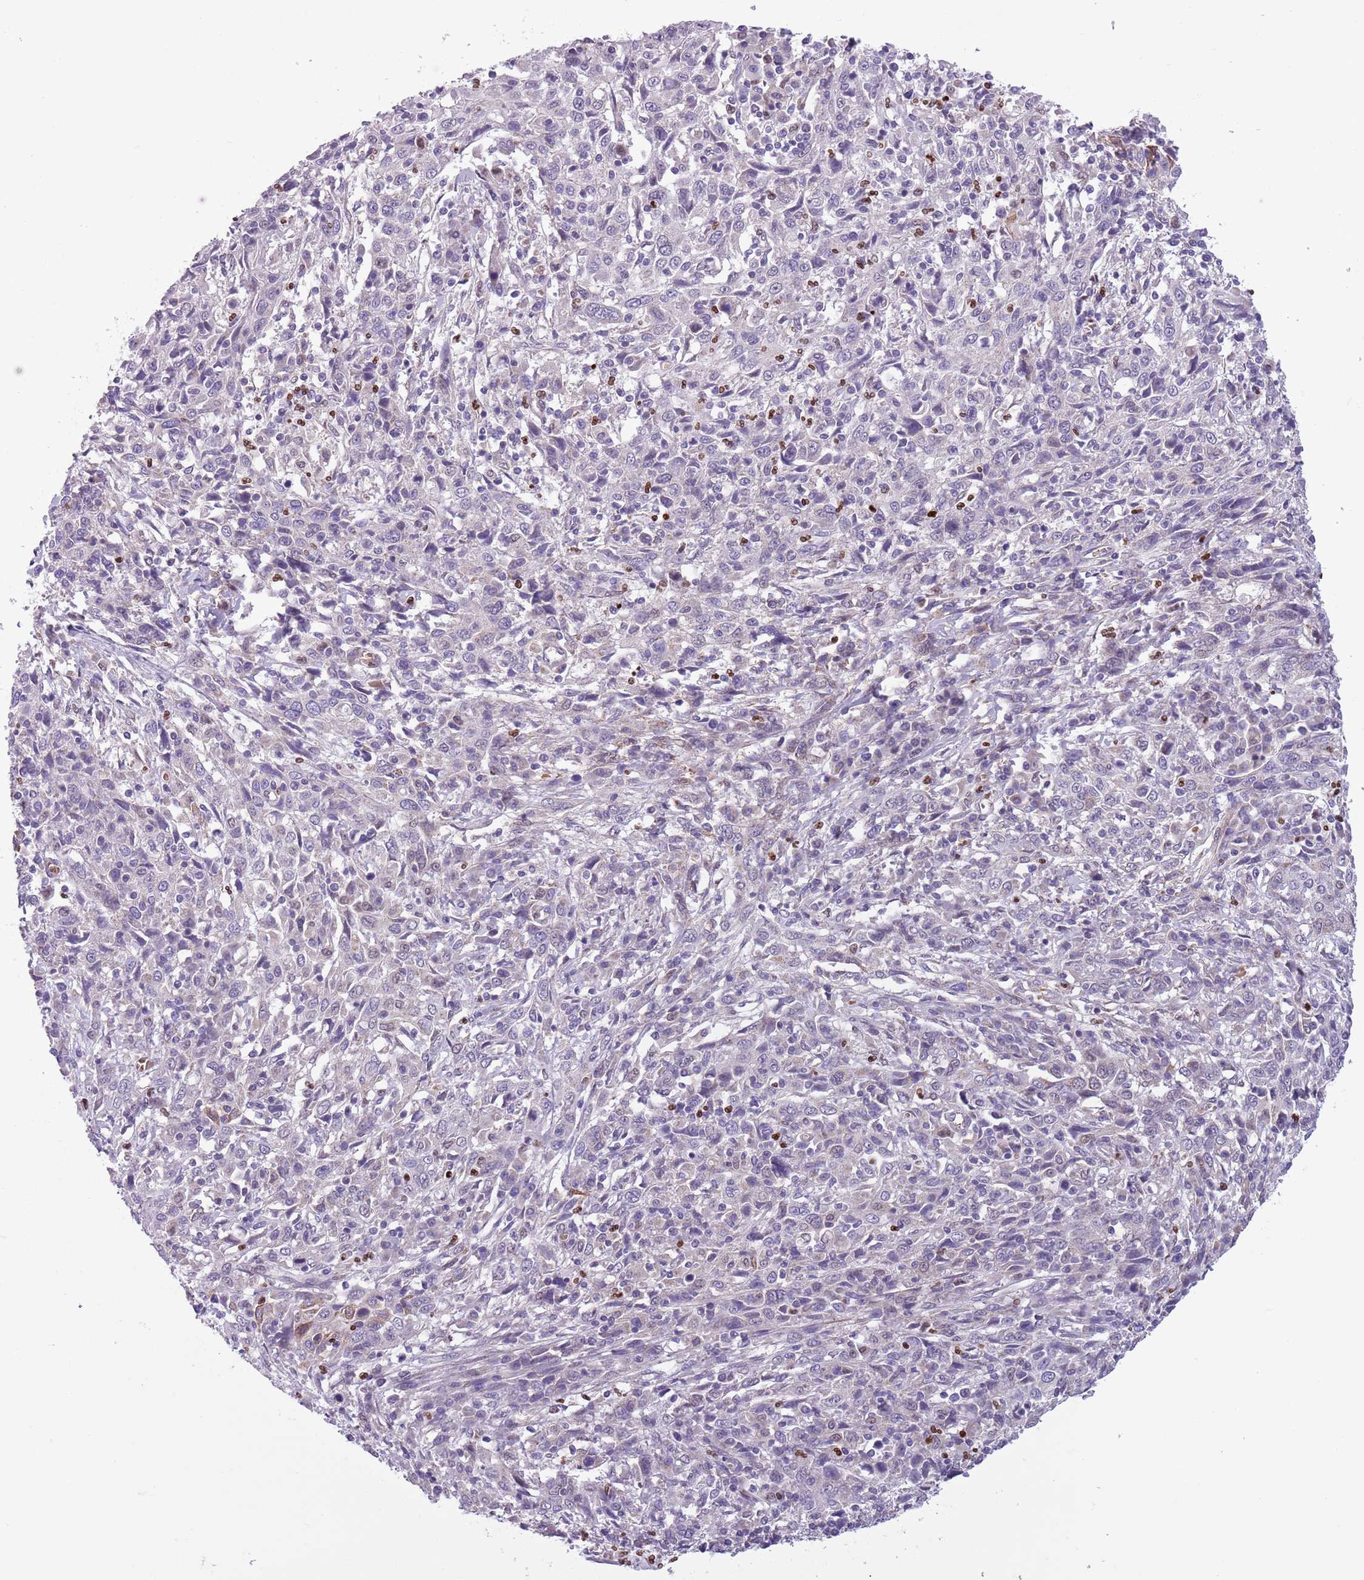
{"staining": {"intensity": "negative", "quantity": "none", "location": "none"}, "tissue": "cervical cancer", "cell_type": "Tumor cells", "image_type": "cancer", "snomed": [{"axis": "morphology", "description": "Squamous cell carcinoma, NOS"}, {"axis": "topography", "description": "Cervix"}], "caption": "Tumor cells are negative for protein expression in human cervical cancer.", "gene": "ADCY7", "patient": {"sex": "female", "age": 46}}